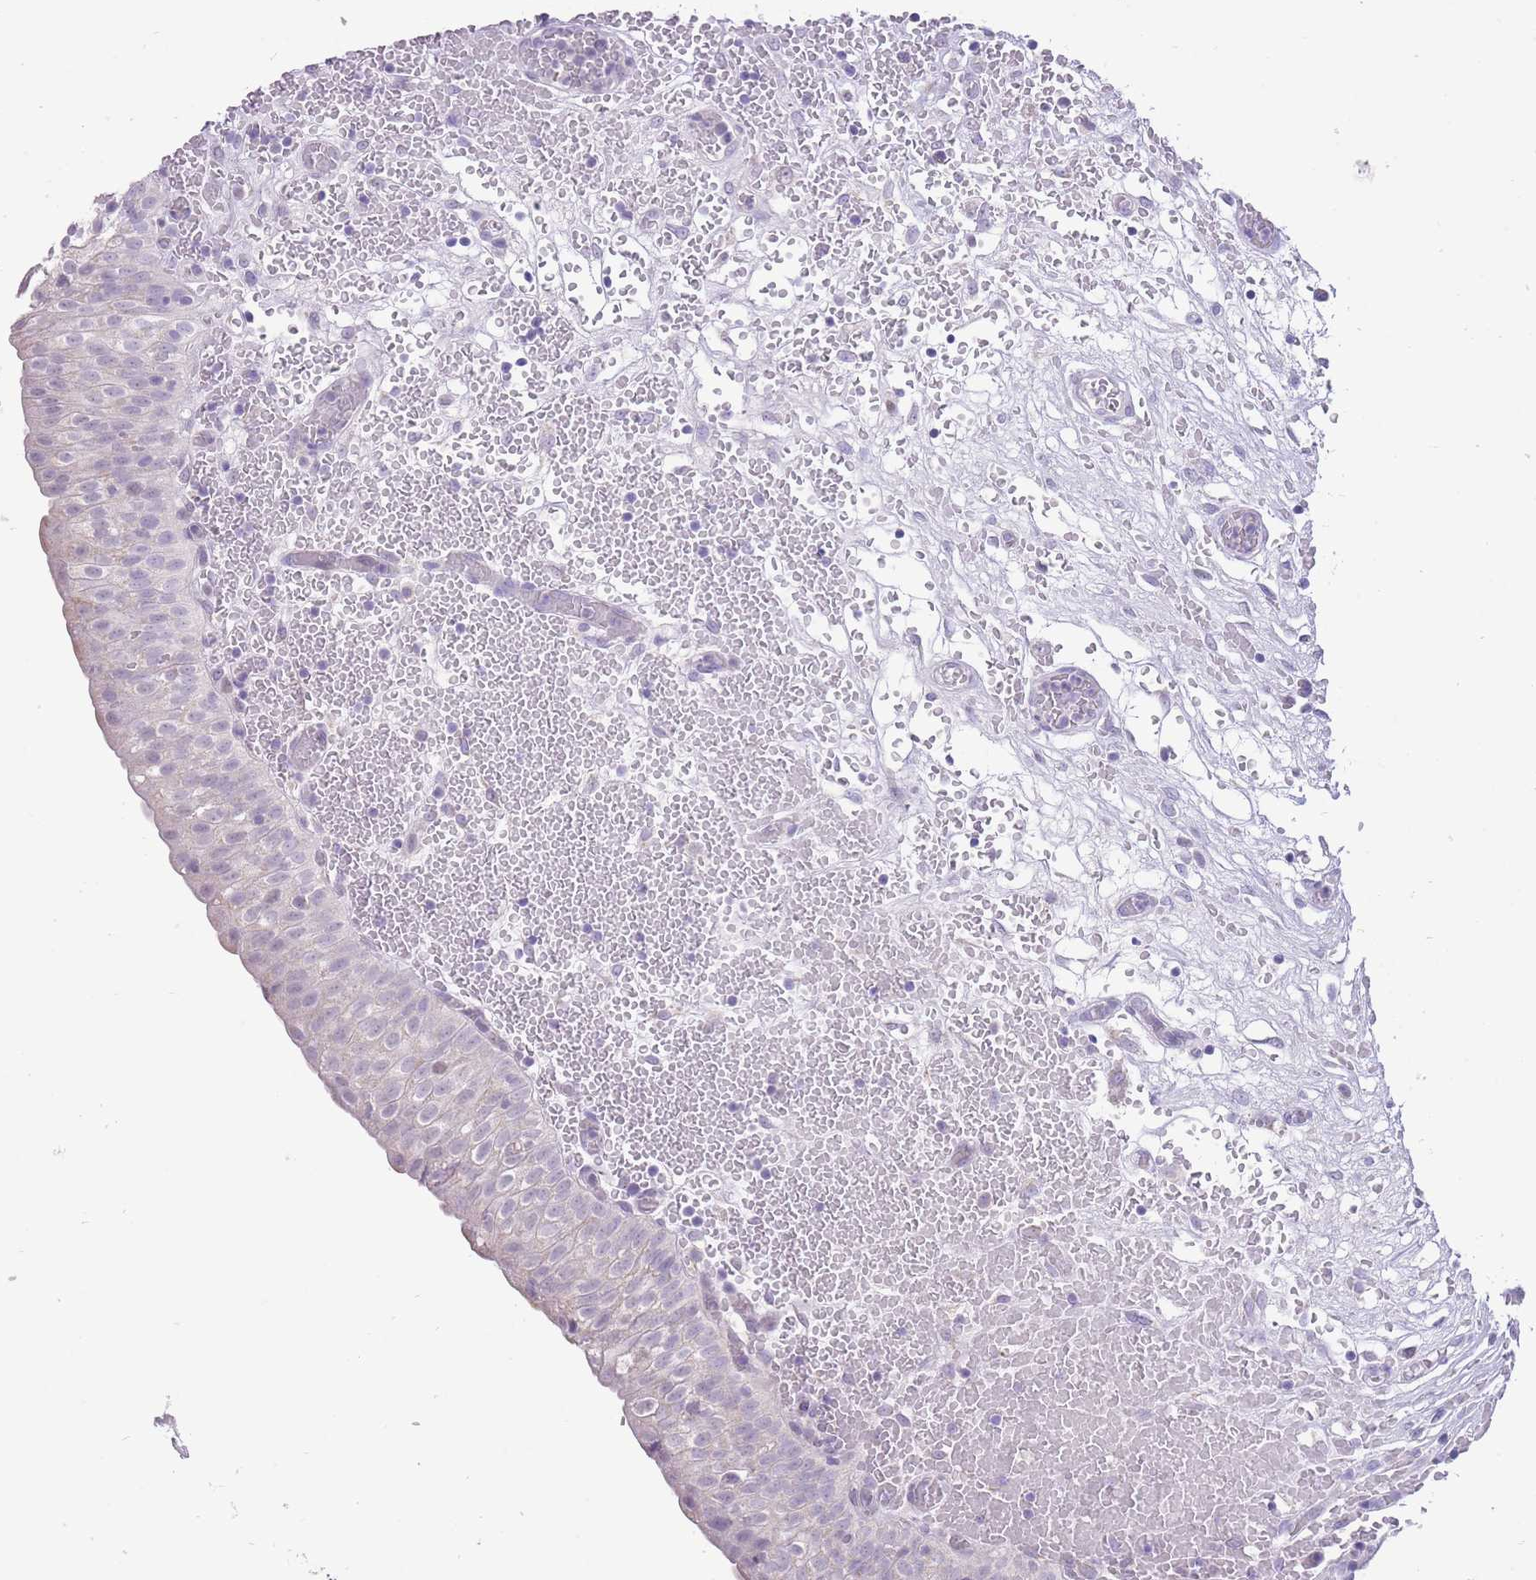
{"staining": {"intensity": "negative", "quantity": "none", "location": "none"}, "tissue": "urinary bladder", "cell_type": "Urothelial cells", "image_type": "normal", "snomed": [{"axis": "morphology", "description": "Normal tissue, NOS"}, {"axis": "topography", "description": "Urinary bladder"}], "caption": "The photomicrograph exhibits no staining of urothelial cells in unremarkable urinary bladder. (Stains: DAB IHC with hematoxylin counter stain, Microscopy: brightfield microscopy at high magnification).", "gene": "ERICH4", "patient": {"sex": "male", "age": 55}}